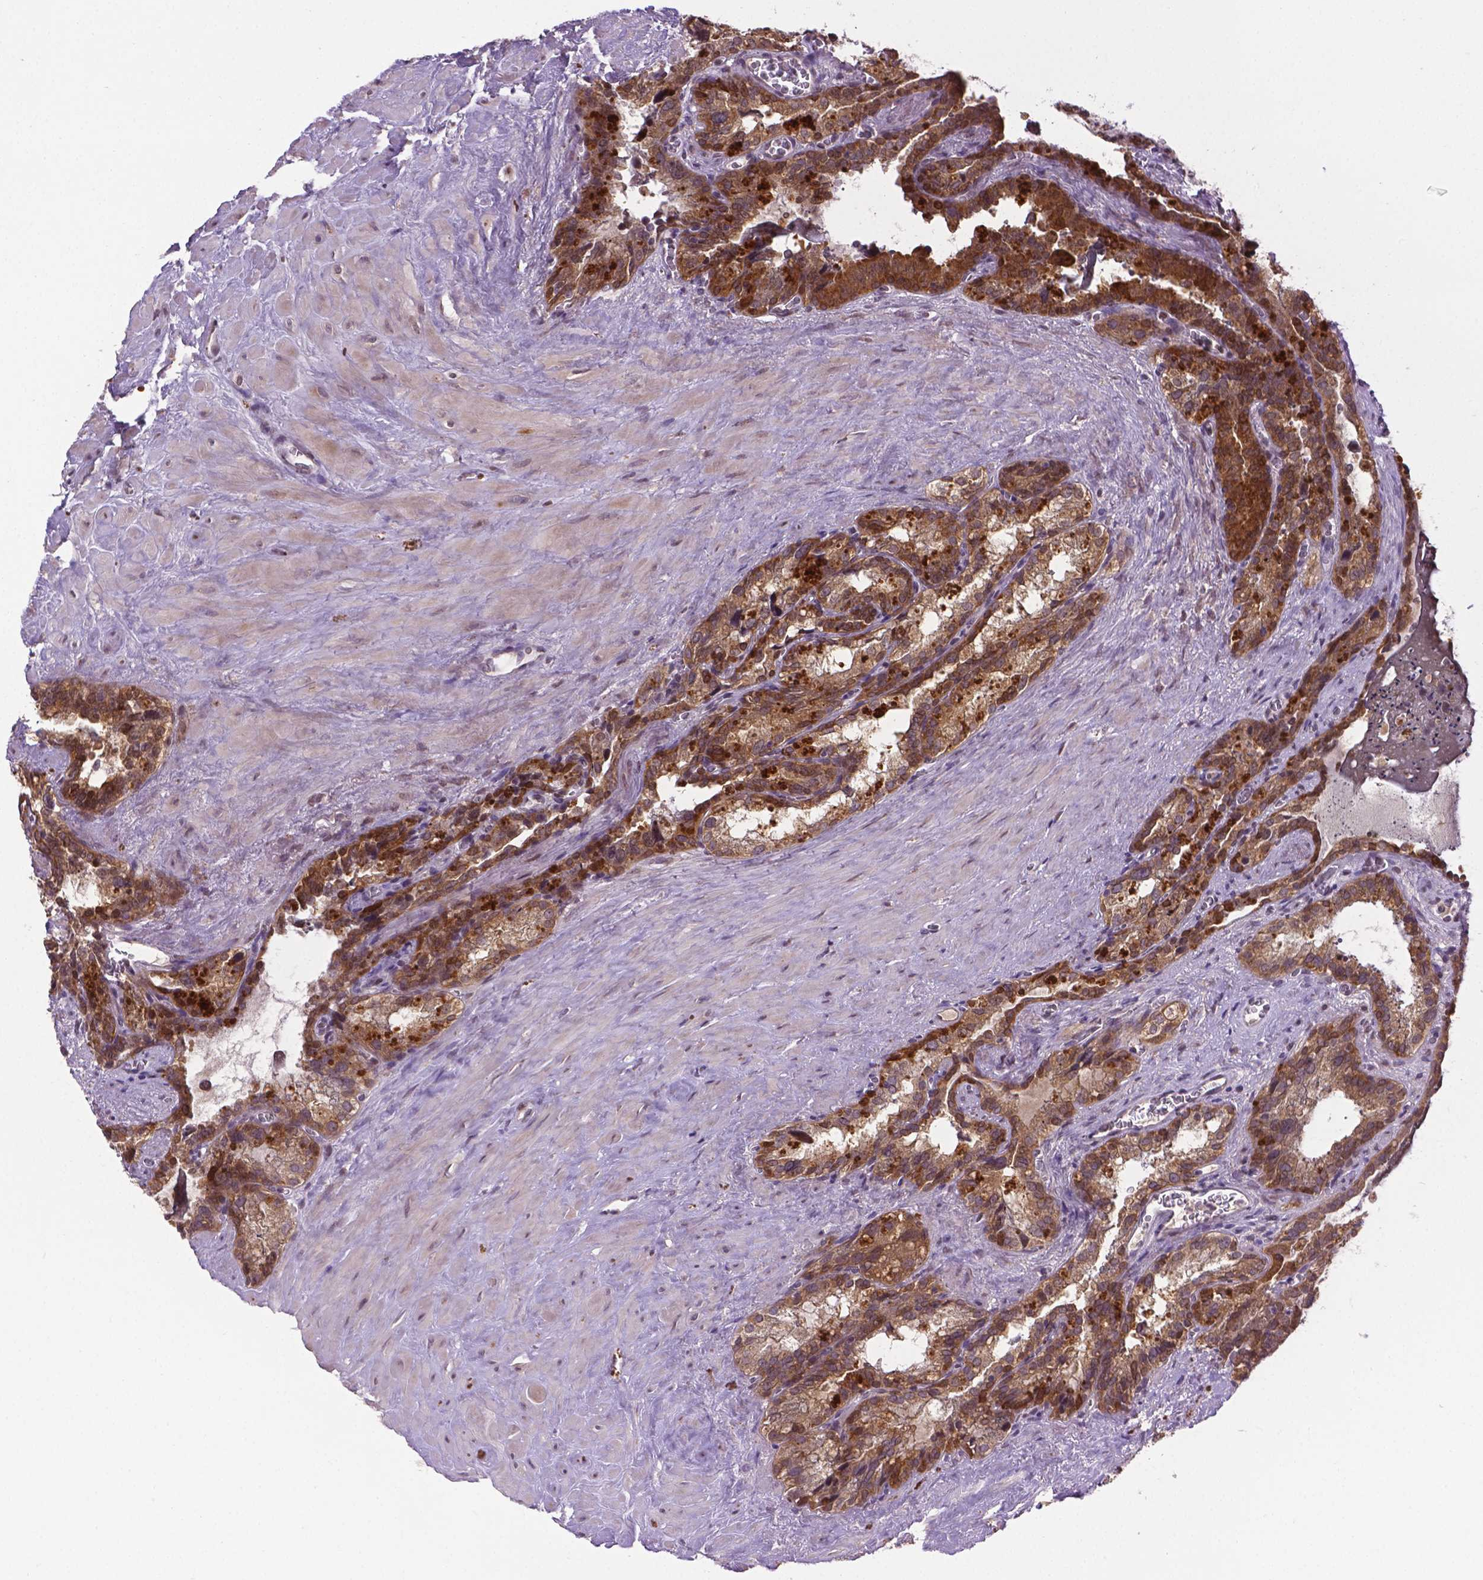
{"staining": {"intensity": "moderate", "quantity": ">75%", "location": "cytoplasmic/membranous"}, "tissue": "seminal vesicle", "cell_type": "Glandular cells", "image_type": "normal", "snomed": [{"axis": "morphology", "description": "Normal tissue, NOS"}, {"axis": "topography", "description": "Prostate"}, {"axis": "topography", "description": "Seminal veicle"}], "caption": "Seminal vesicle stained for a protein demonstrates moderate cytoplasmic/membranous positivity in glandular cells.", "gene": "ENSG00000289700", "patient": {"sex": "male", "age": 71}}